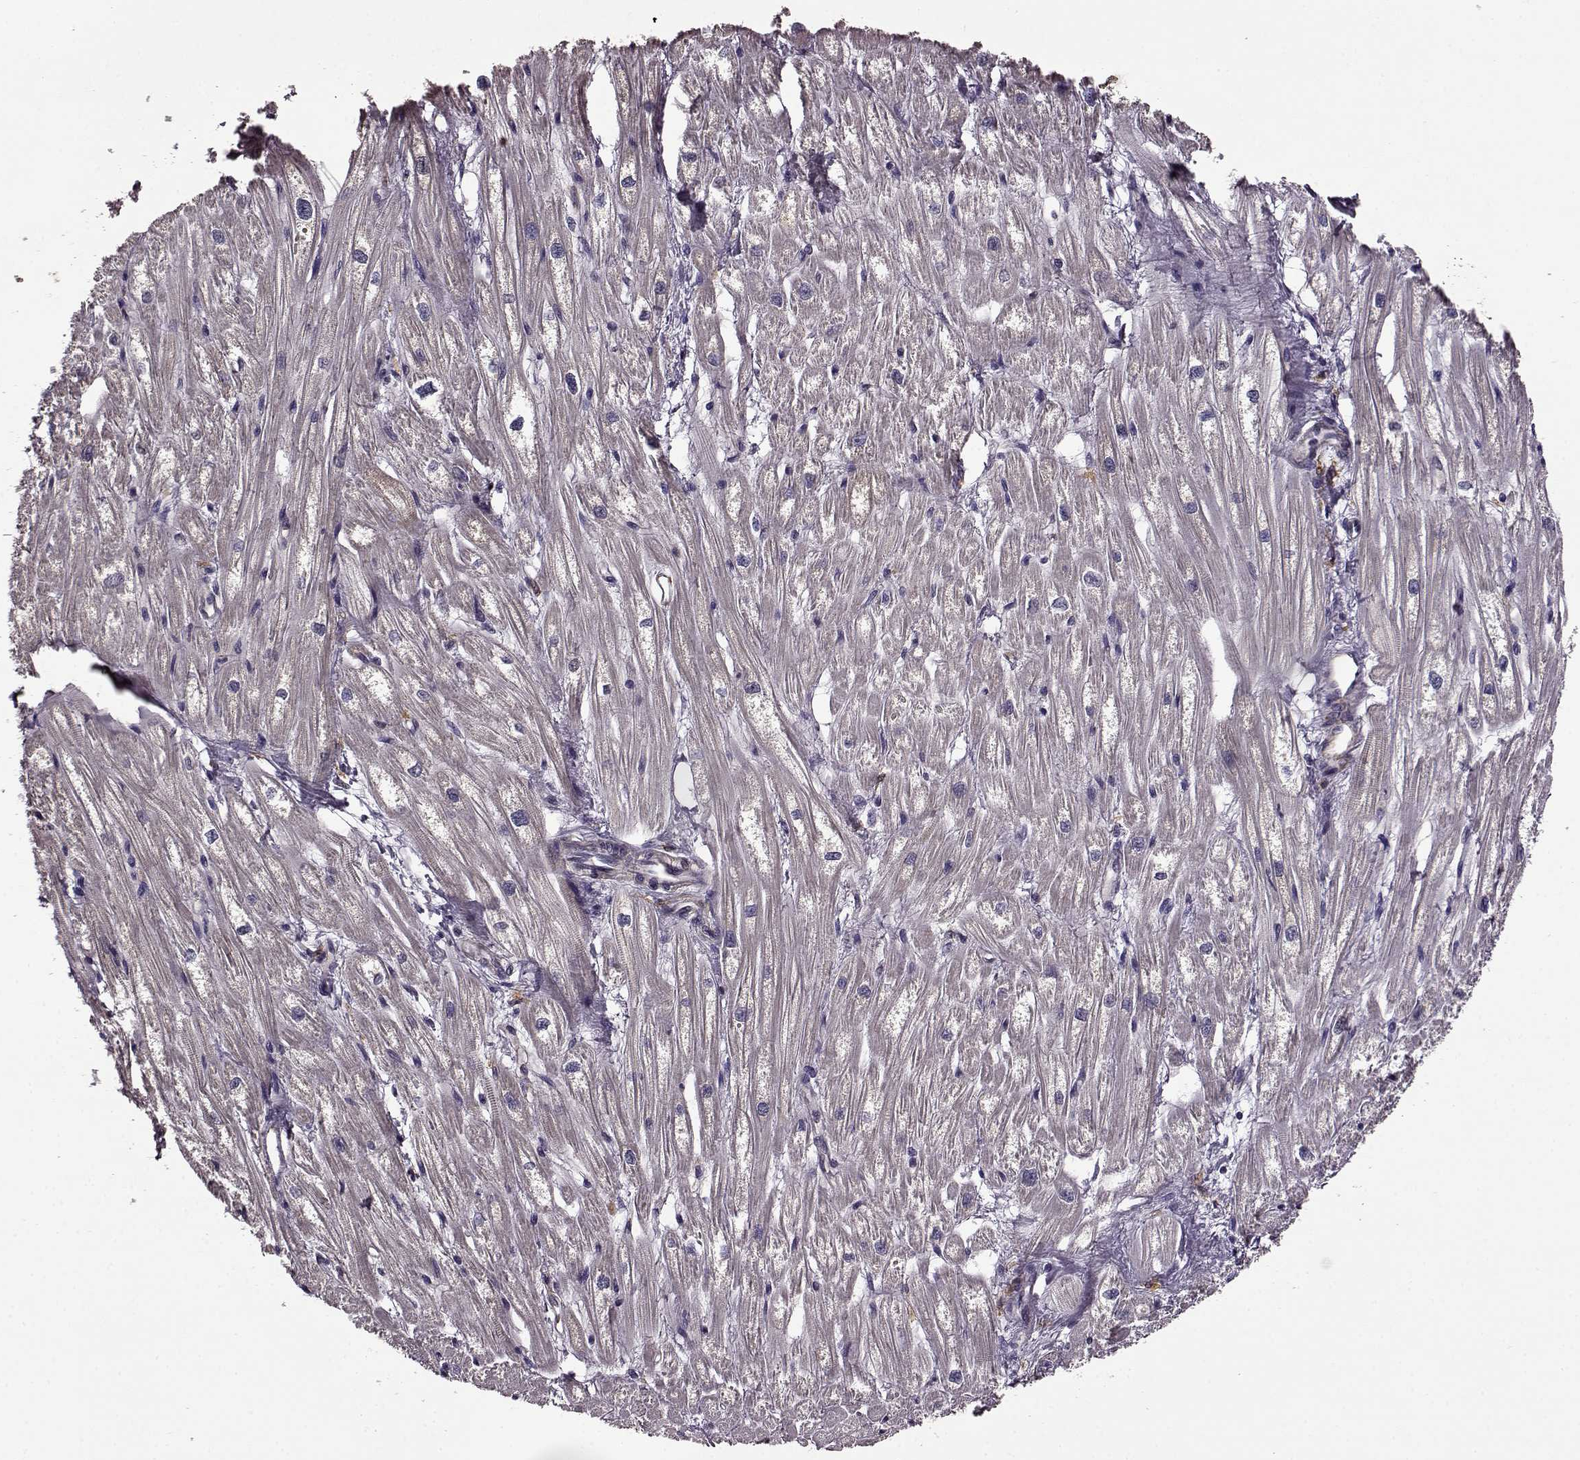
{"staining": {"intensity": "negative", "quantity": "none", "location": "none"}, "tissue": "heart muscle", "cell_type": "Cardiomyocytes", "image_type": "normal", "snomed": [{"axis": "morphology", "description": "Normal tissue, NOS"}, {"axis": "topography", "description": "Heart"}], "caption": "High magnification brightfield microscopy of benign heart muscle stained with DAB (brown) and counterstained with hematoxylin (blue): cardiomyocytes show no significant positivity.", "gene": "MTSS1", "patient": {"sex": "male", "age": 61}}